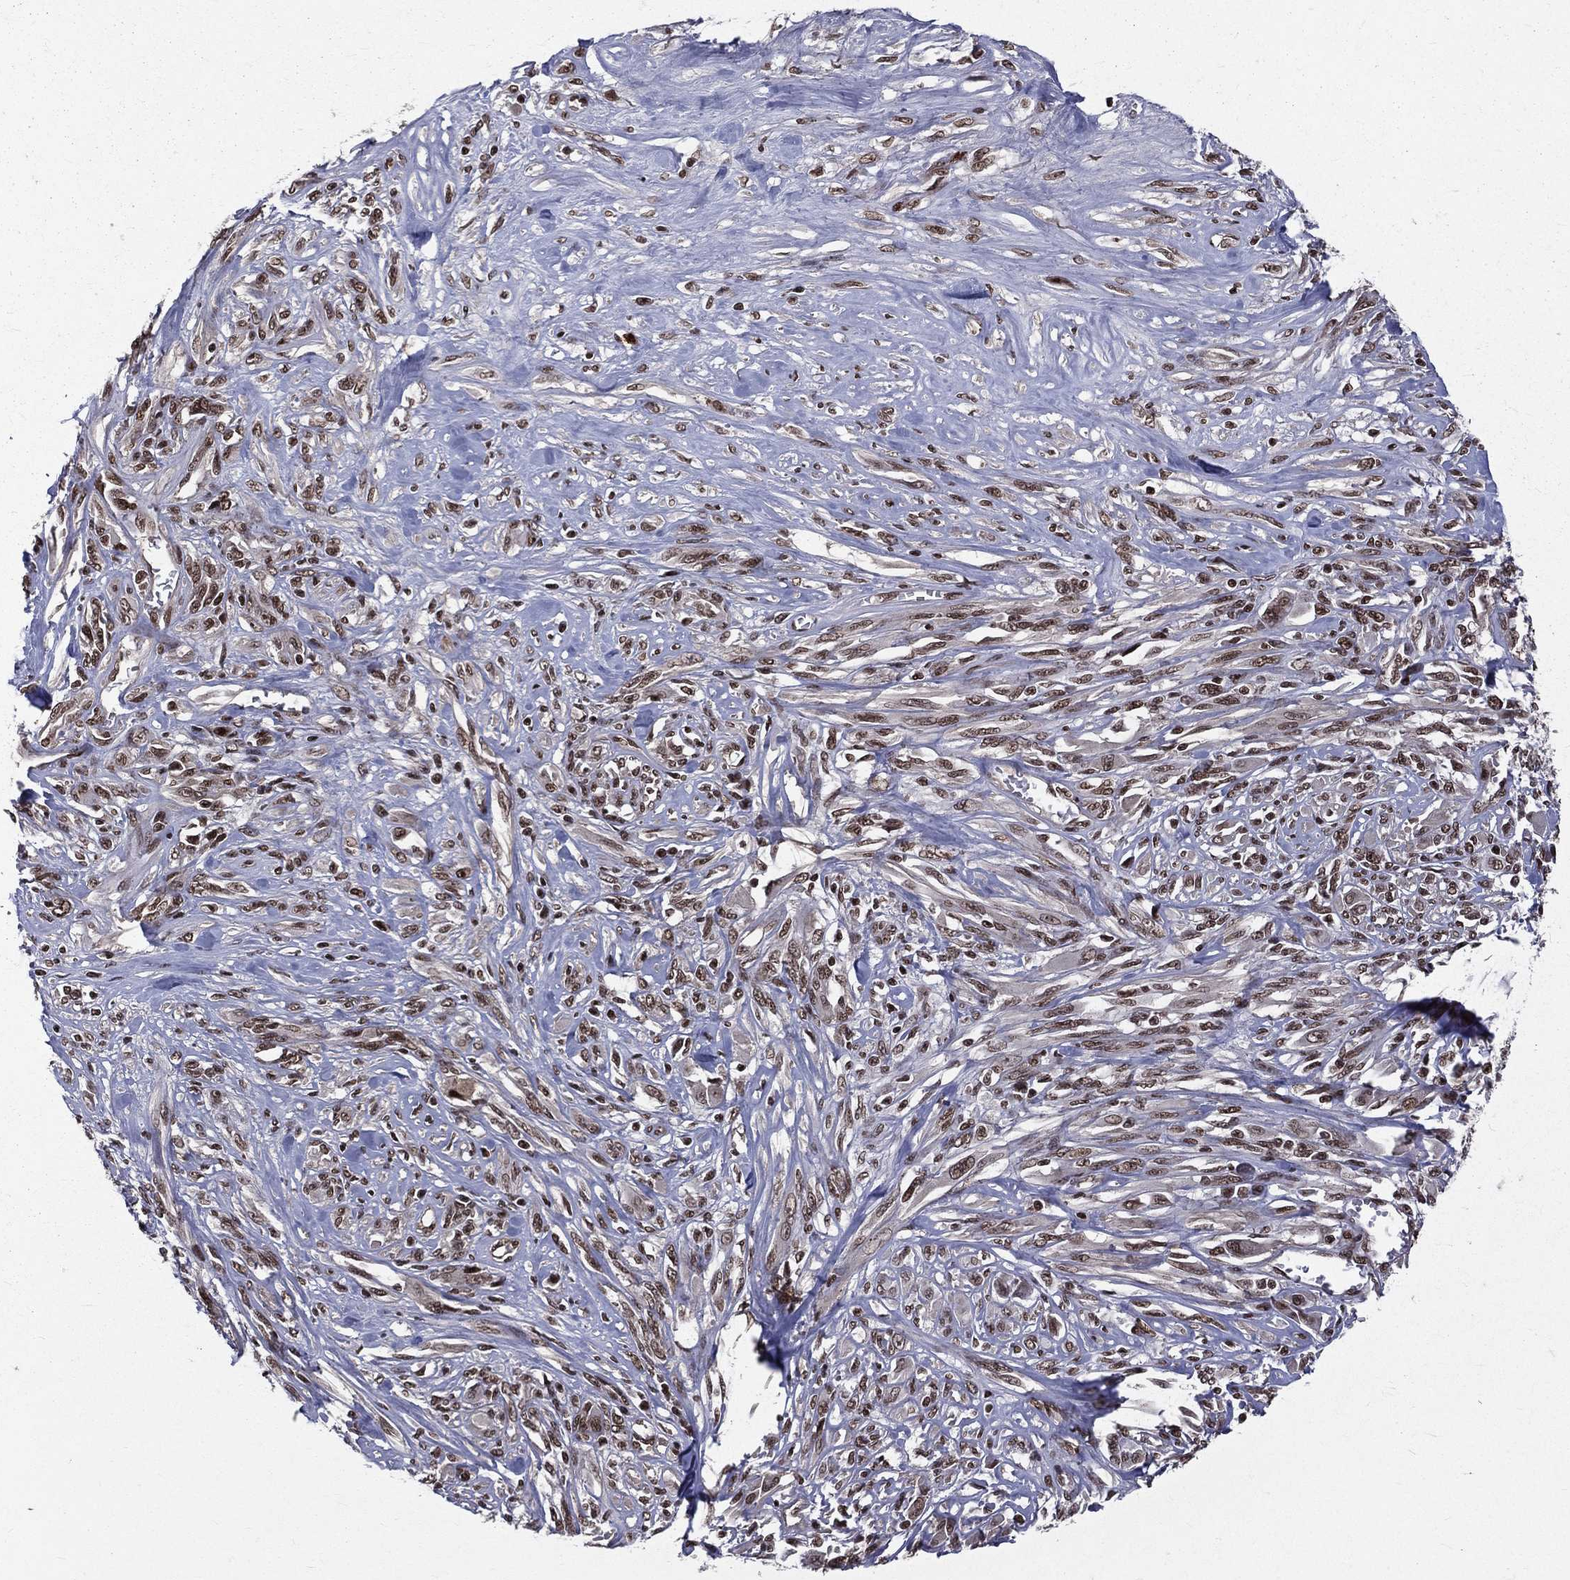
{"staining": {"intensity": "moderate", "quantity": "25%-75%", "location": "nuclear"}, "tissue": "melanoma", "cell_type": "Tumor cells", "image_type": "cancer", "snomed": [{"axis": "morphology", "description": "Malignant melanoma, NOS"}, {"axis": "topography", "description": "Skin"}], "caption": "Moderate nuclear protein staining is identified in approximately 25%-75% of tumor cells in malignant melanoma.", "gene": "SMC3", "patient": {"sex": "female", "age": 91}}